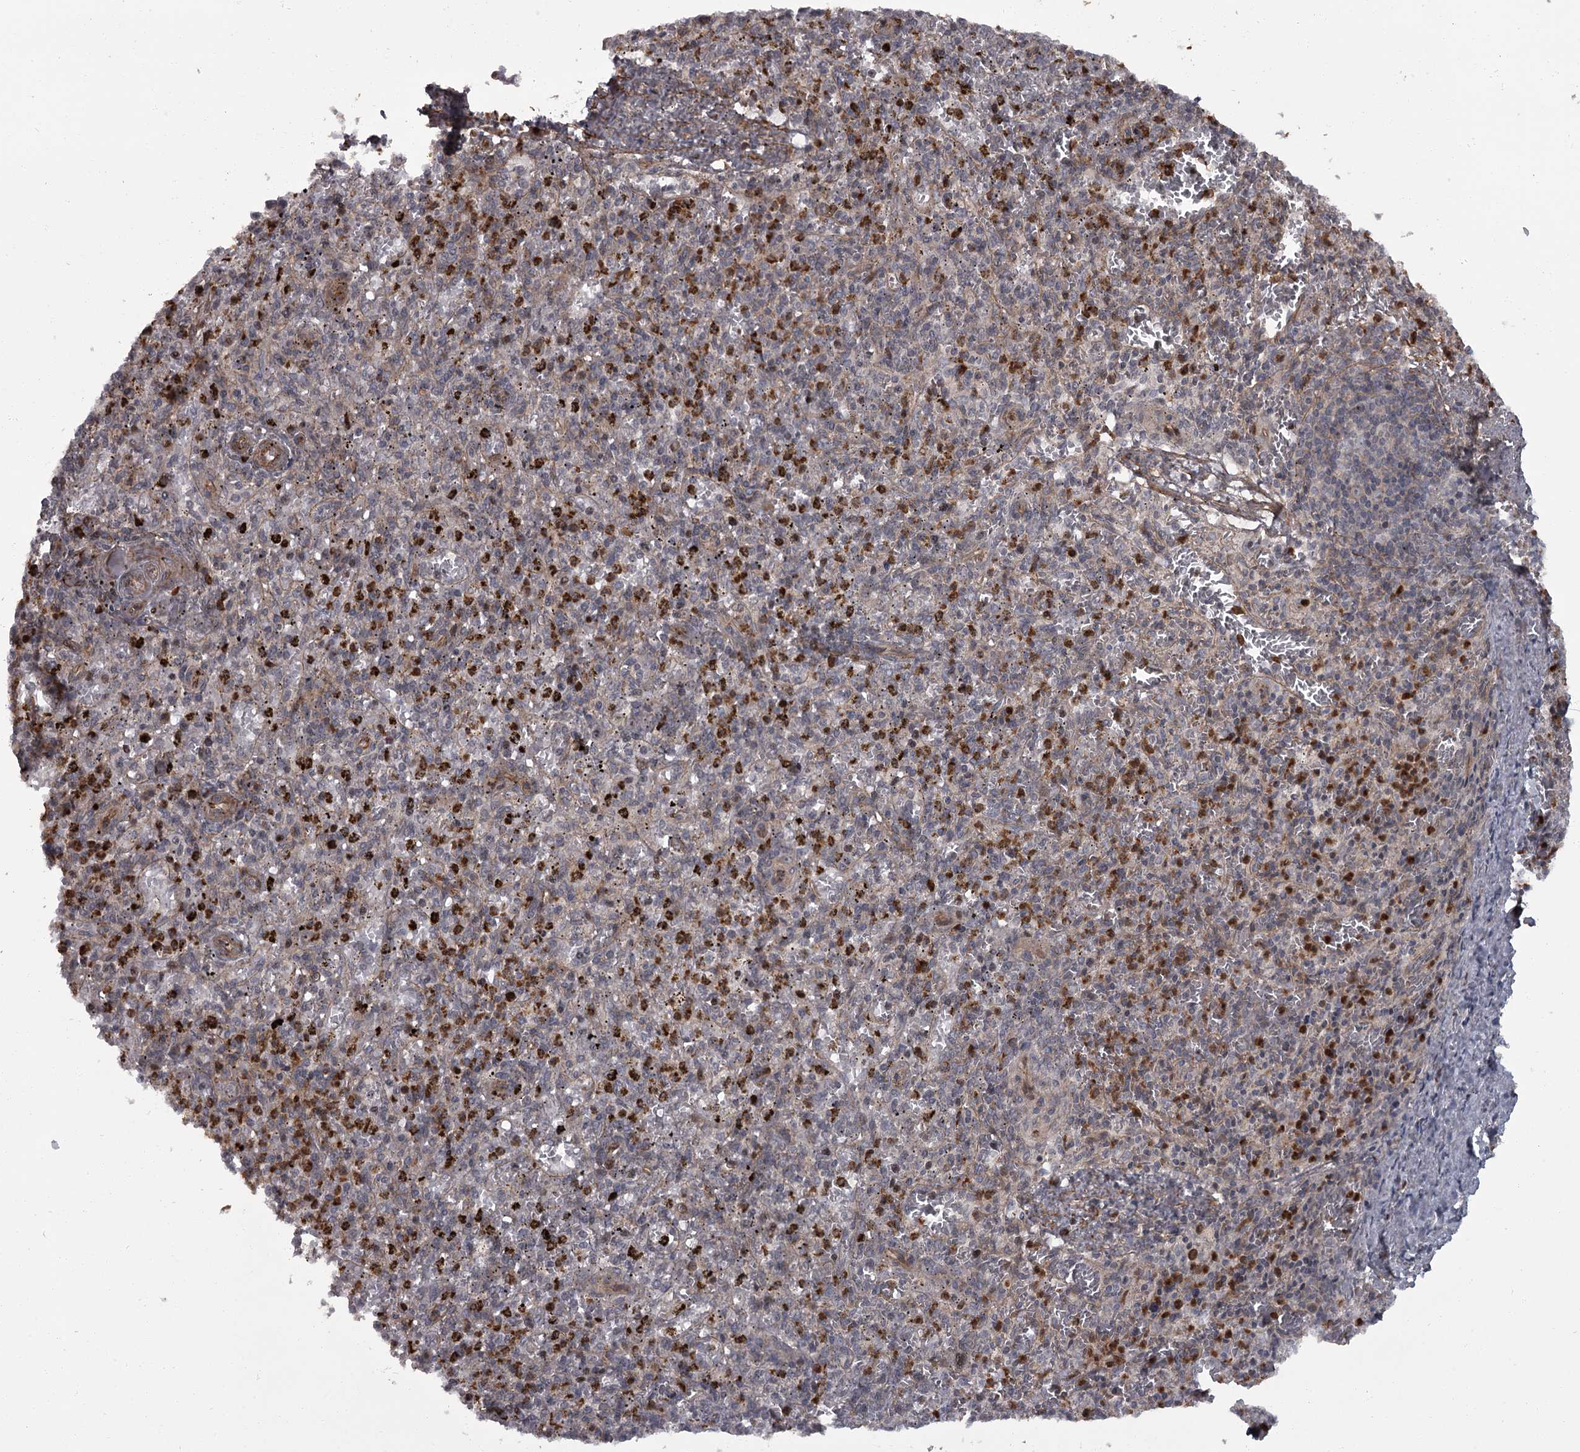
{"staining": {"intensity": "moderate", "quantity": "<25%", "location": "cytoplasmic/membranous,nuclear"}, "tissue": "spleen", "cell_type": "Cells in red pulp", "image_type": "normal", "snomed": [{"axis": "morphology", "description": "Normal tissue, NOS"}, {"axis": "topography", "description": "Spleen"}], "caption": "Protein staining of normal spleen reveals moderate cytoplasmic/membranous,nuclear positivity in approximately <25% of cells in red pulp. (brown staining indicates protein expression, while blue staining denotes nuclei).", "gene": "THAP9", "patient": {"sex": "male", "age": 72}}